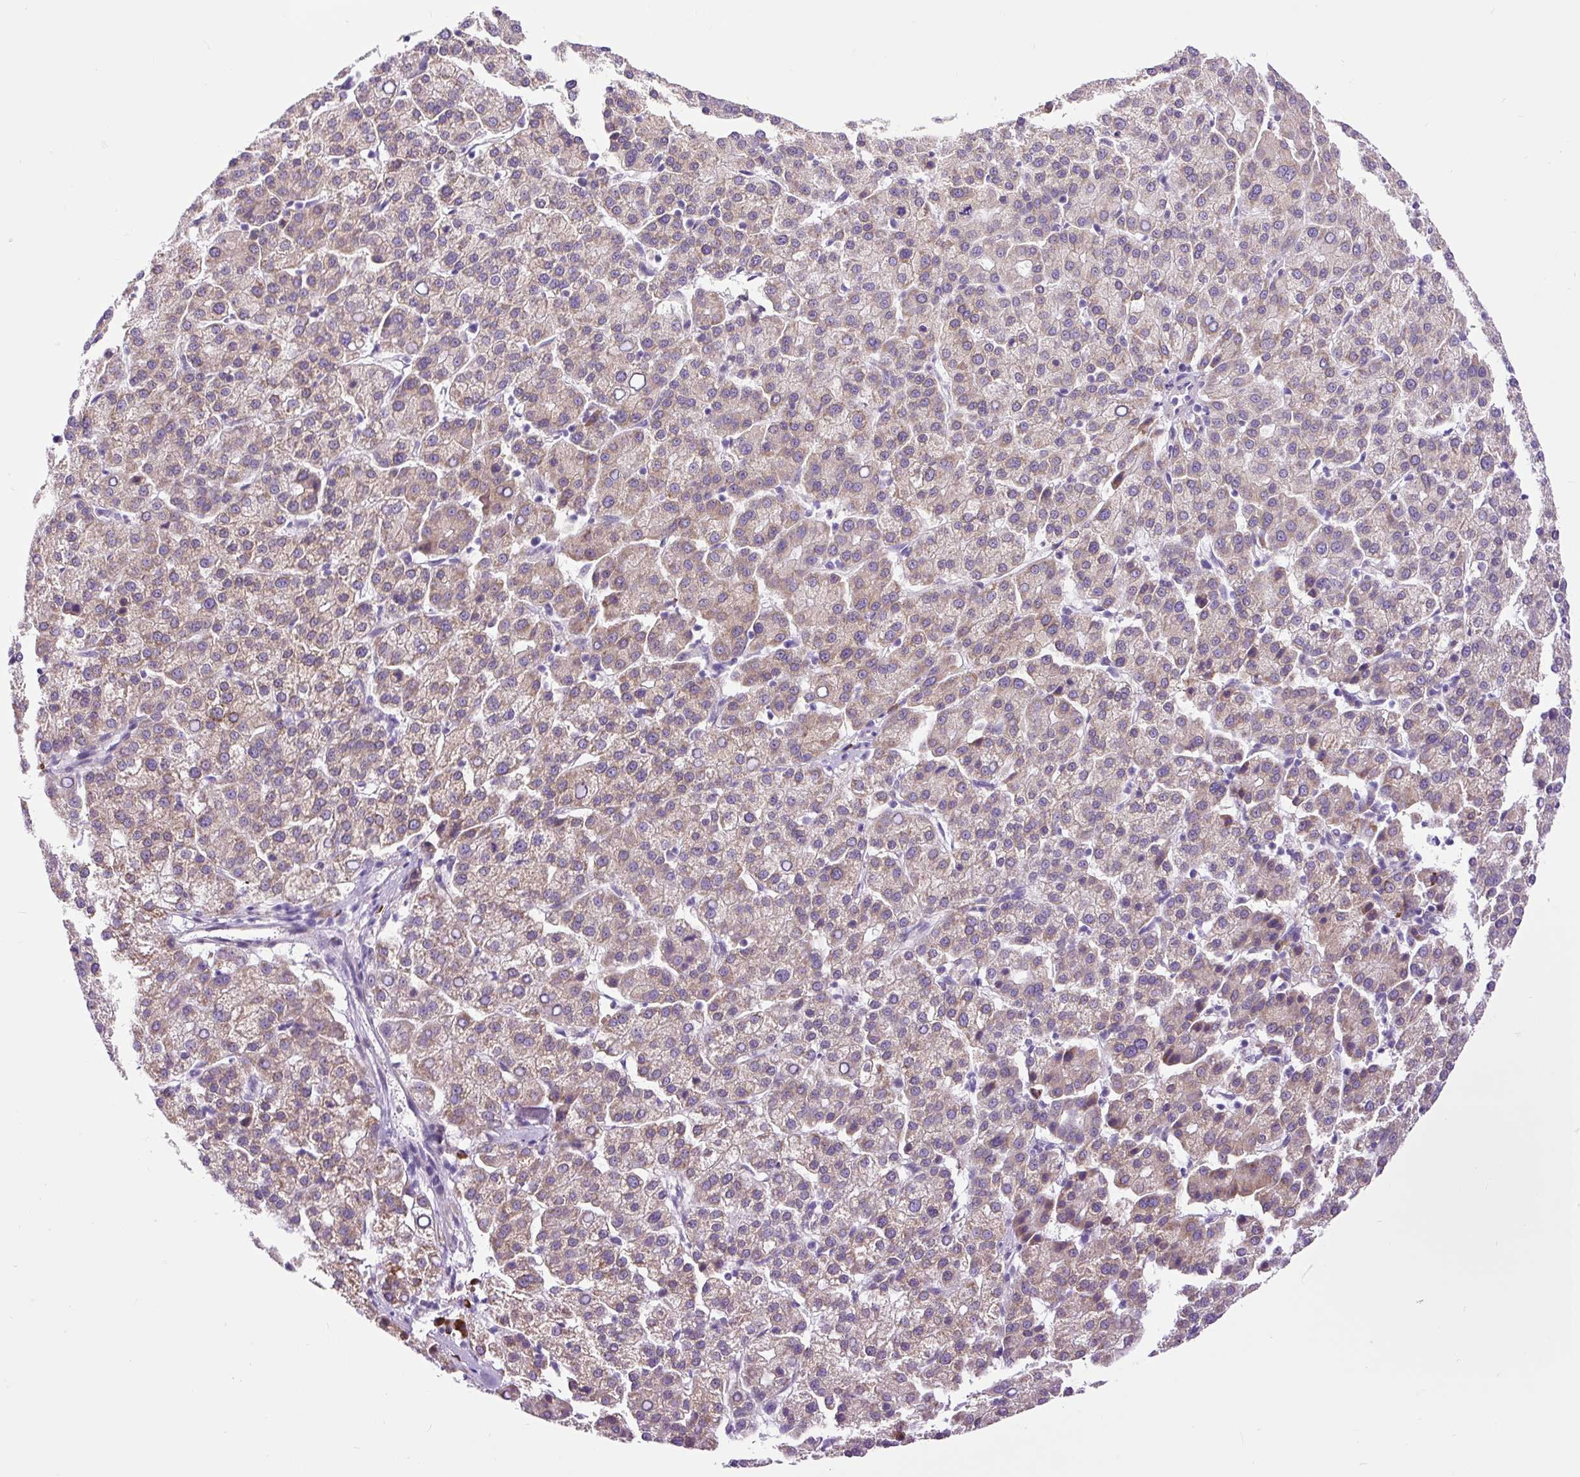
{"staining": {"intensity": "weak", "quantity": ">75%", "location": "cytoplasmic/membranous"}, "tissue": "liver cancer", "cell_type": "Tumor cells", "image_type": "cancer", "snomed": [{"axis": "morphology", "description": "Carcinoma, Hepatocellular, NOS"}, {"axis": "topography", "description": "Liver"}], "caption": "Protein expression analysis of liver cancer (hepatocellular carcinoma) shows weak cytoplasmic/membranous staining in approximately >75% of tumor cells.", "gene": "DDOST", "patient": {"sex": "female", "age": 58}}